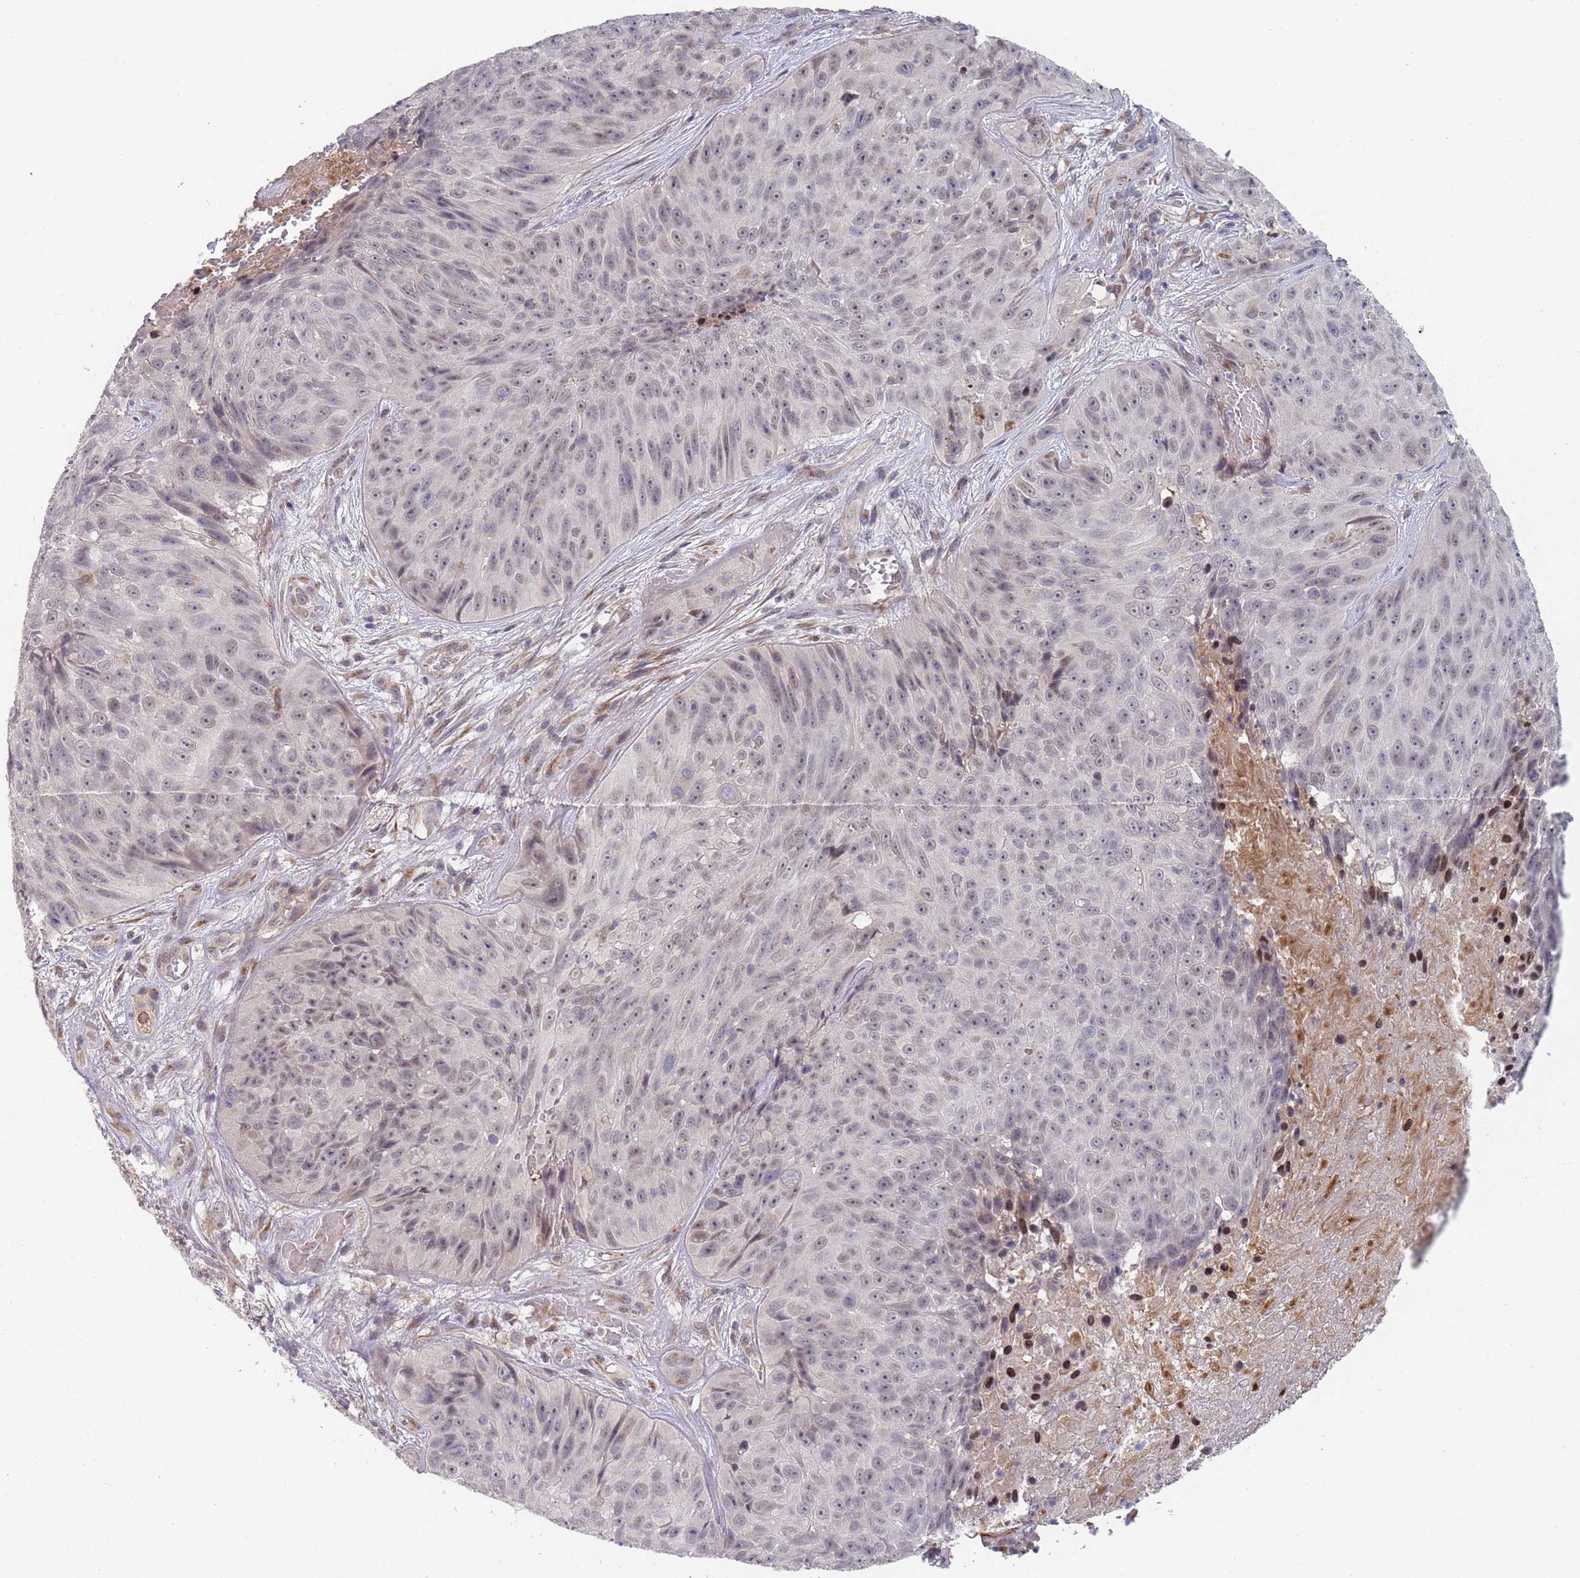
{"staining": {"intensity": "weak", "quantity": "<25%", "location": "nuclear"}, "tissue": "skin cancer", "cell_type": "Tumor cells", "image_type": "cancer", "snomed": [{"axis": "morphology", "description": "Squamous cell carcinoma, NOS"}, {"axis": "topography", "description": "Skin"}], "caption": "DAB immunohistochemical staining of human skin cancer (squamous cell carcinoma) demonstrates no significant staining in tumor cells.", "gene": "B4GALT4", "patient": {"sex": "female", "age": 87}}